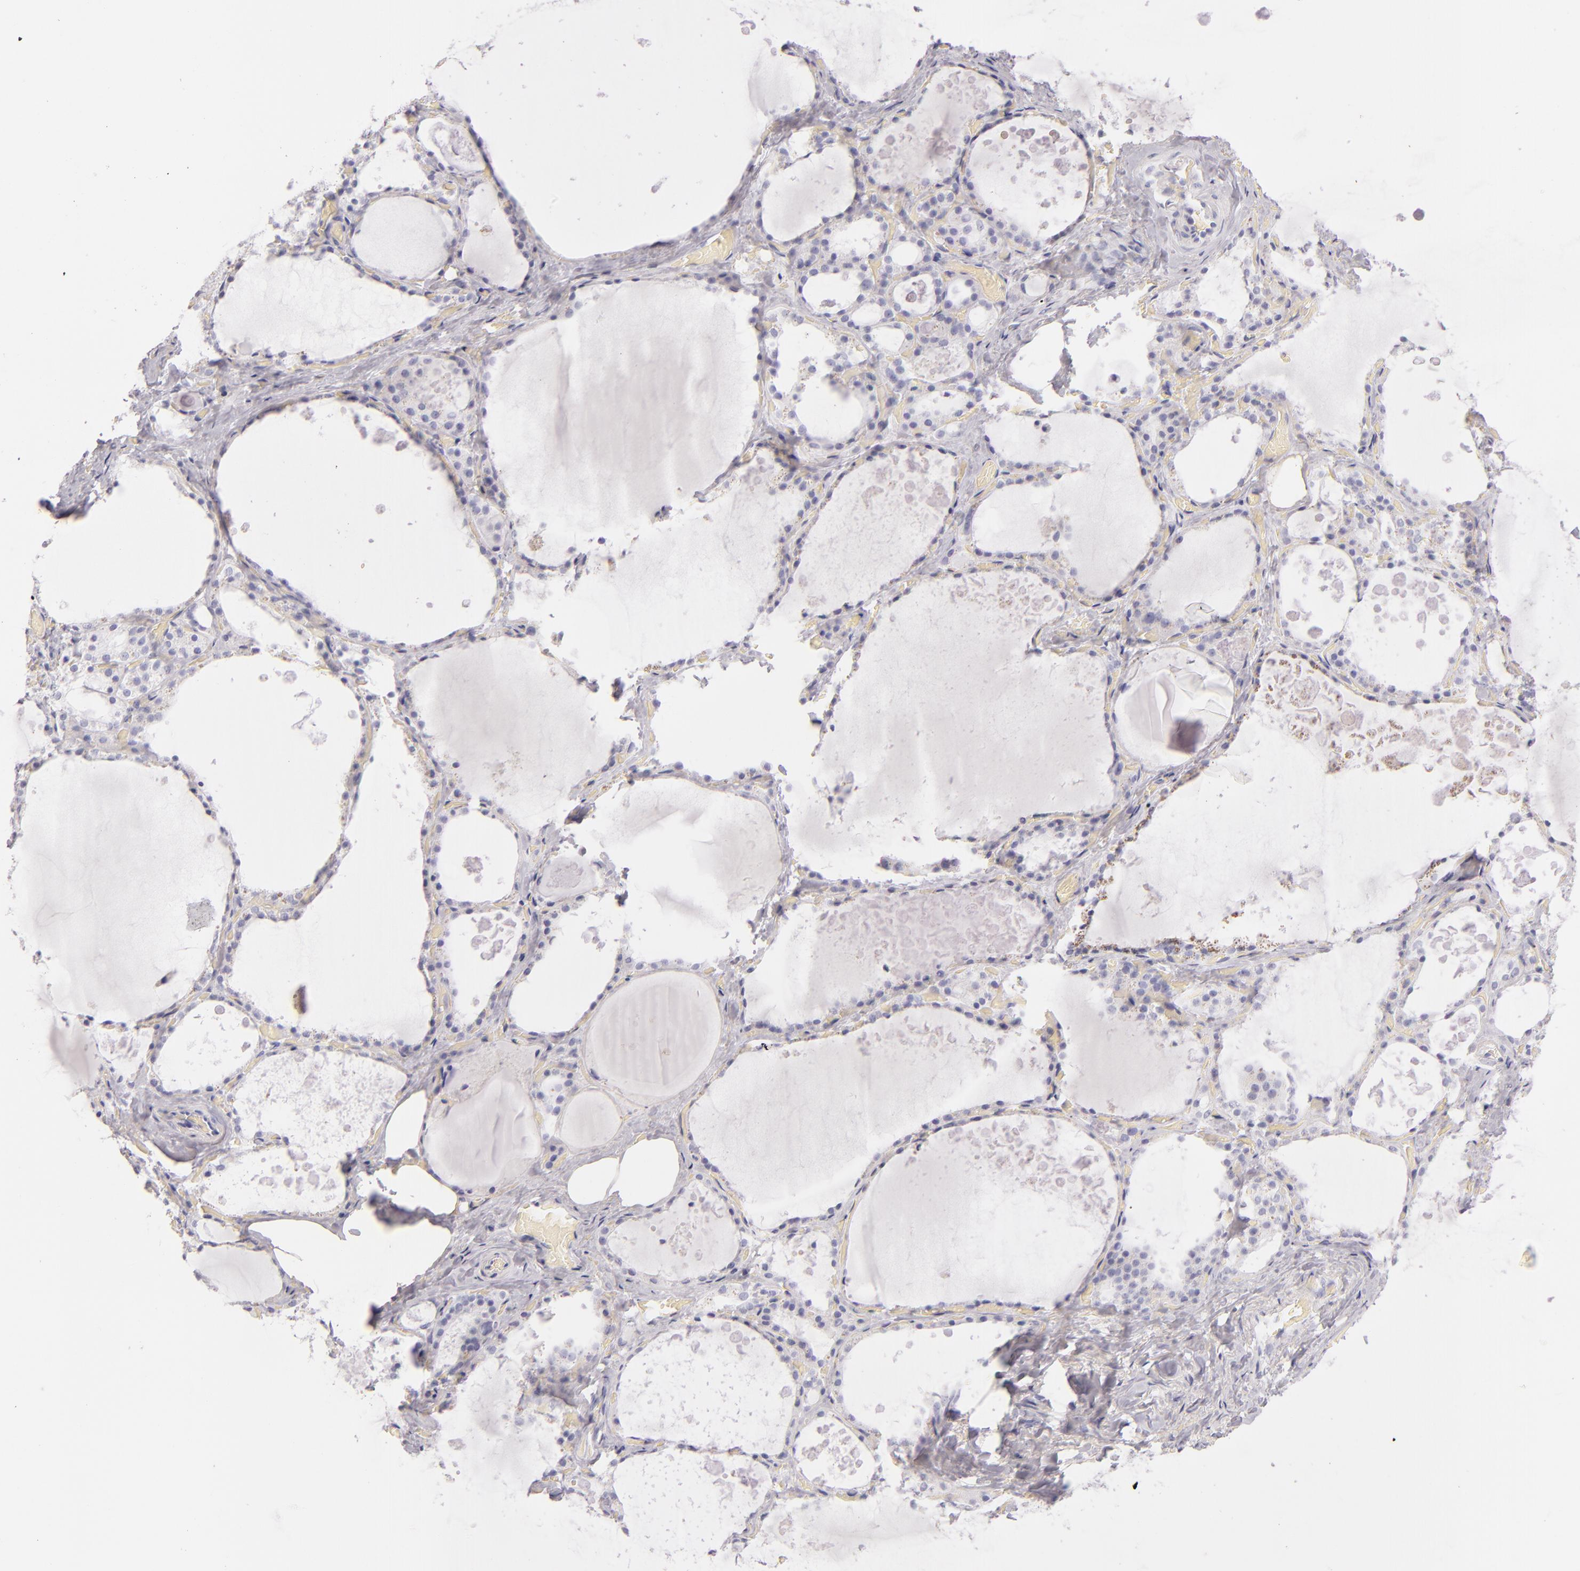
{"staining": {"intensity": "negative", "quantity": "none", "location": "none"}, "tissue": "thyroid gland", "cell_type": "Glandular cells", "image_type": "normal", "snomed": [{"axis": "morphology", "description": "Normal tissue, NOS"}, {"axis": "topography", "description": "Thyroid gland"}], "caption": "Immunohistochemistry histopathology image of normal thyroid gland: human thyroid gland stained with DAB (3,3'-diaminobenzidine) displays no significant protein expression in glandular cells. (DAB (3,3'-diaminobenzidine) immunohistochemistry (IHC), high magnification).", "gene": "FABP1", "patient": {"sex": "male", "age": 61}}